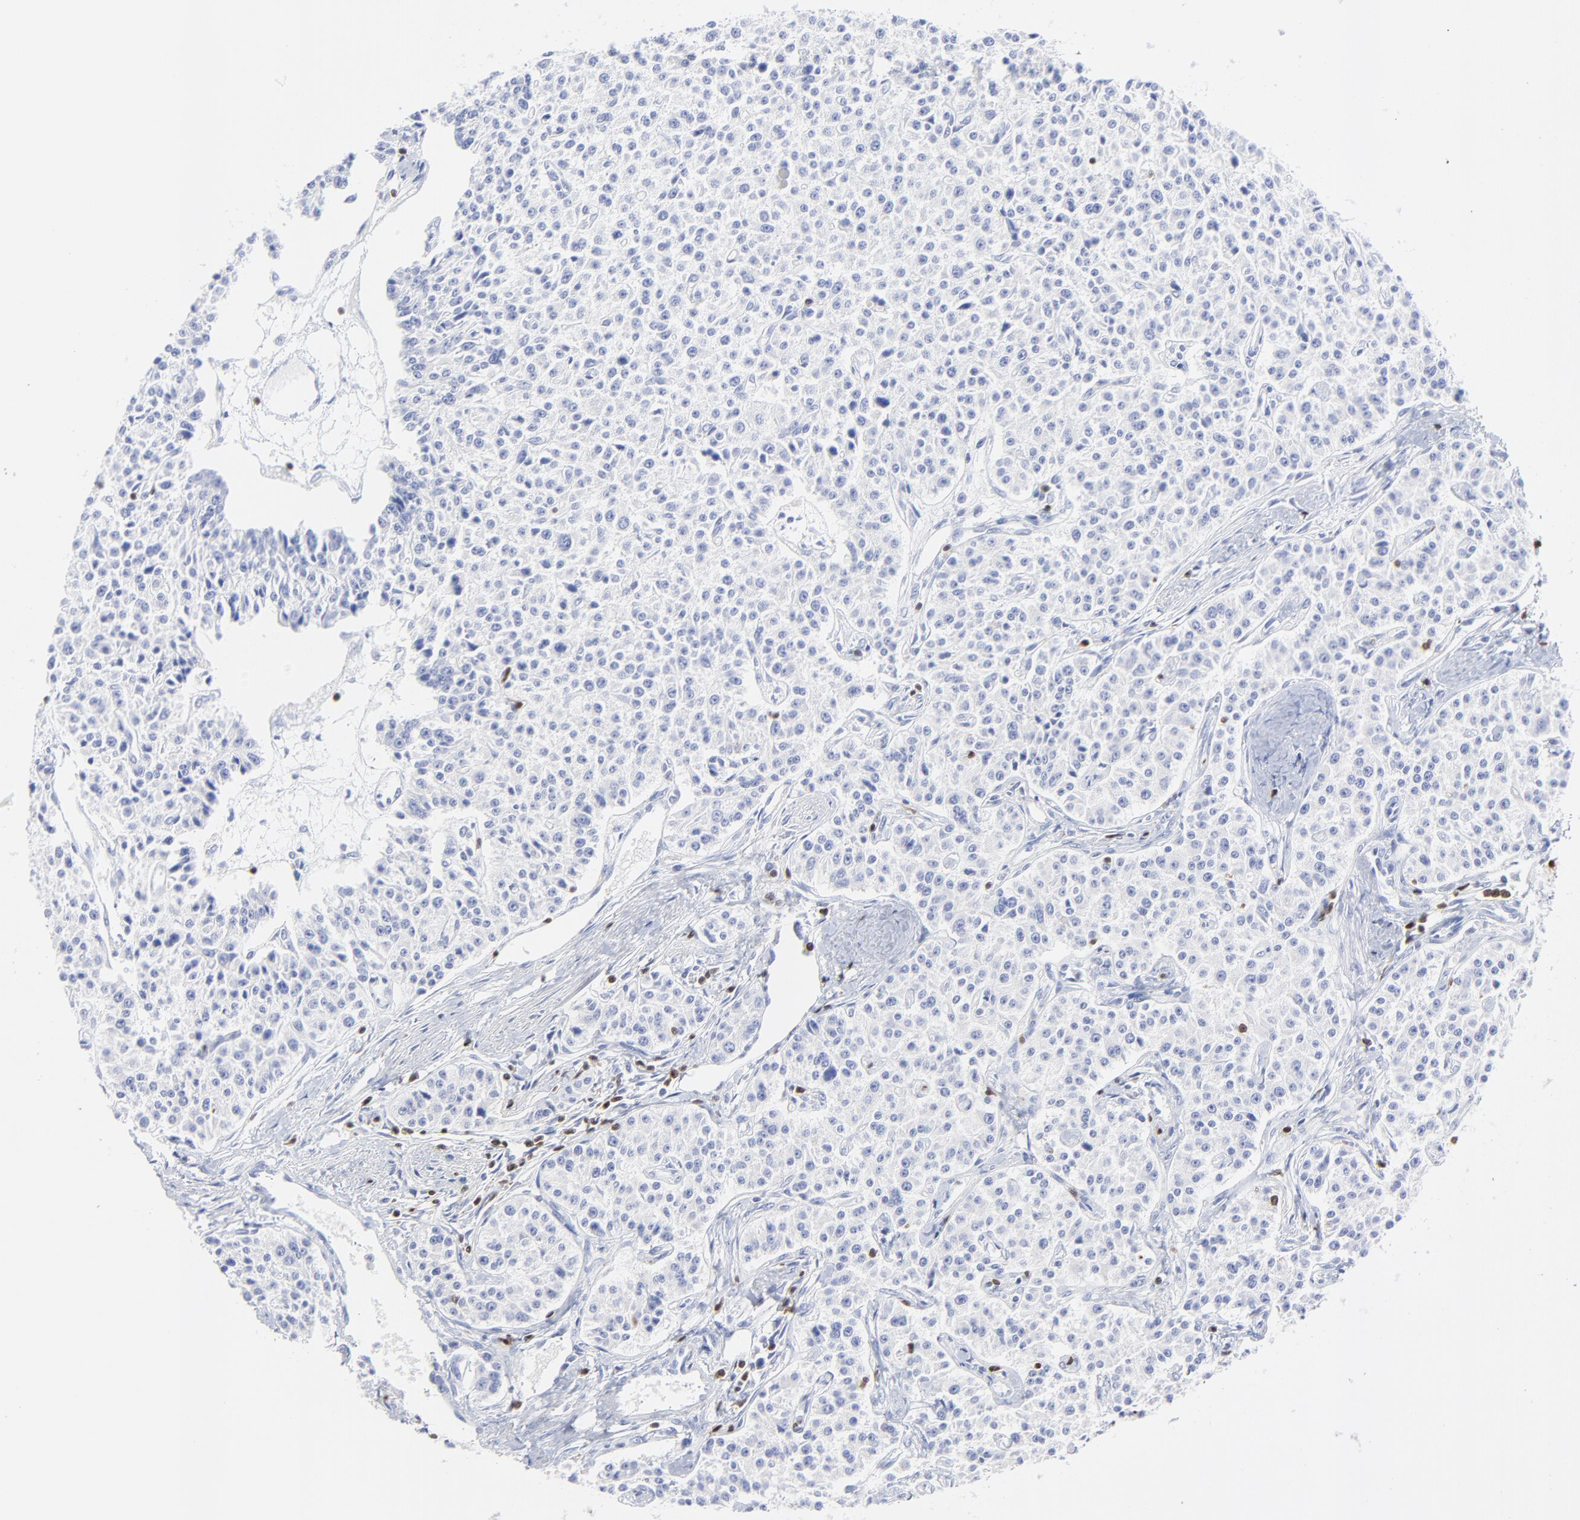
{"staining": {"intensity": "negative", "quantity": "none", "location": "none"}, "tissue": "carcinoid", "cell_type": "Tumor cells", "image_type": "cancer", "snomed": [{"axis": "morphology", "description": "Carcinoid, malignant, NOS"}, {"axis": "topography", "description": "Stomach"}], "caption": "An IHC photomicrograph of carcinoid (malignant) is shown. There is no staining in tumor cells of carcinoid (malignant).", "gene": "ZAP70", "patient": {"sex": "female", "age": 76}}